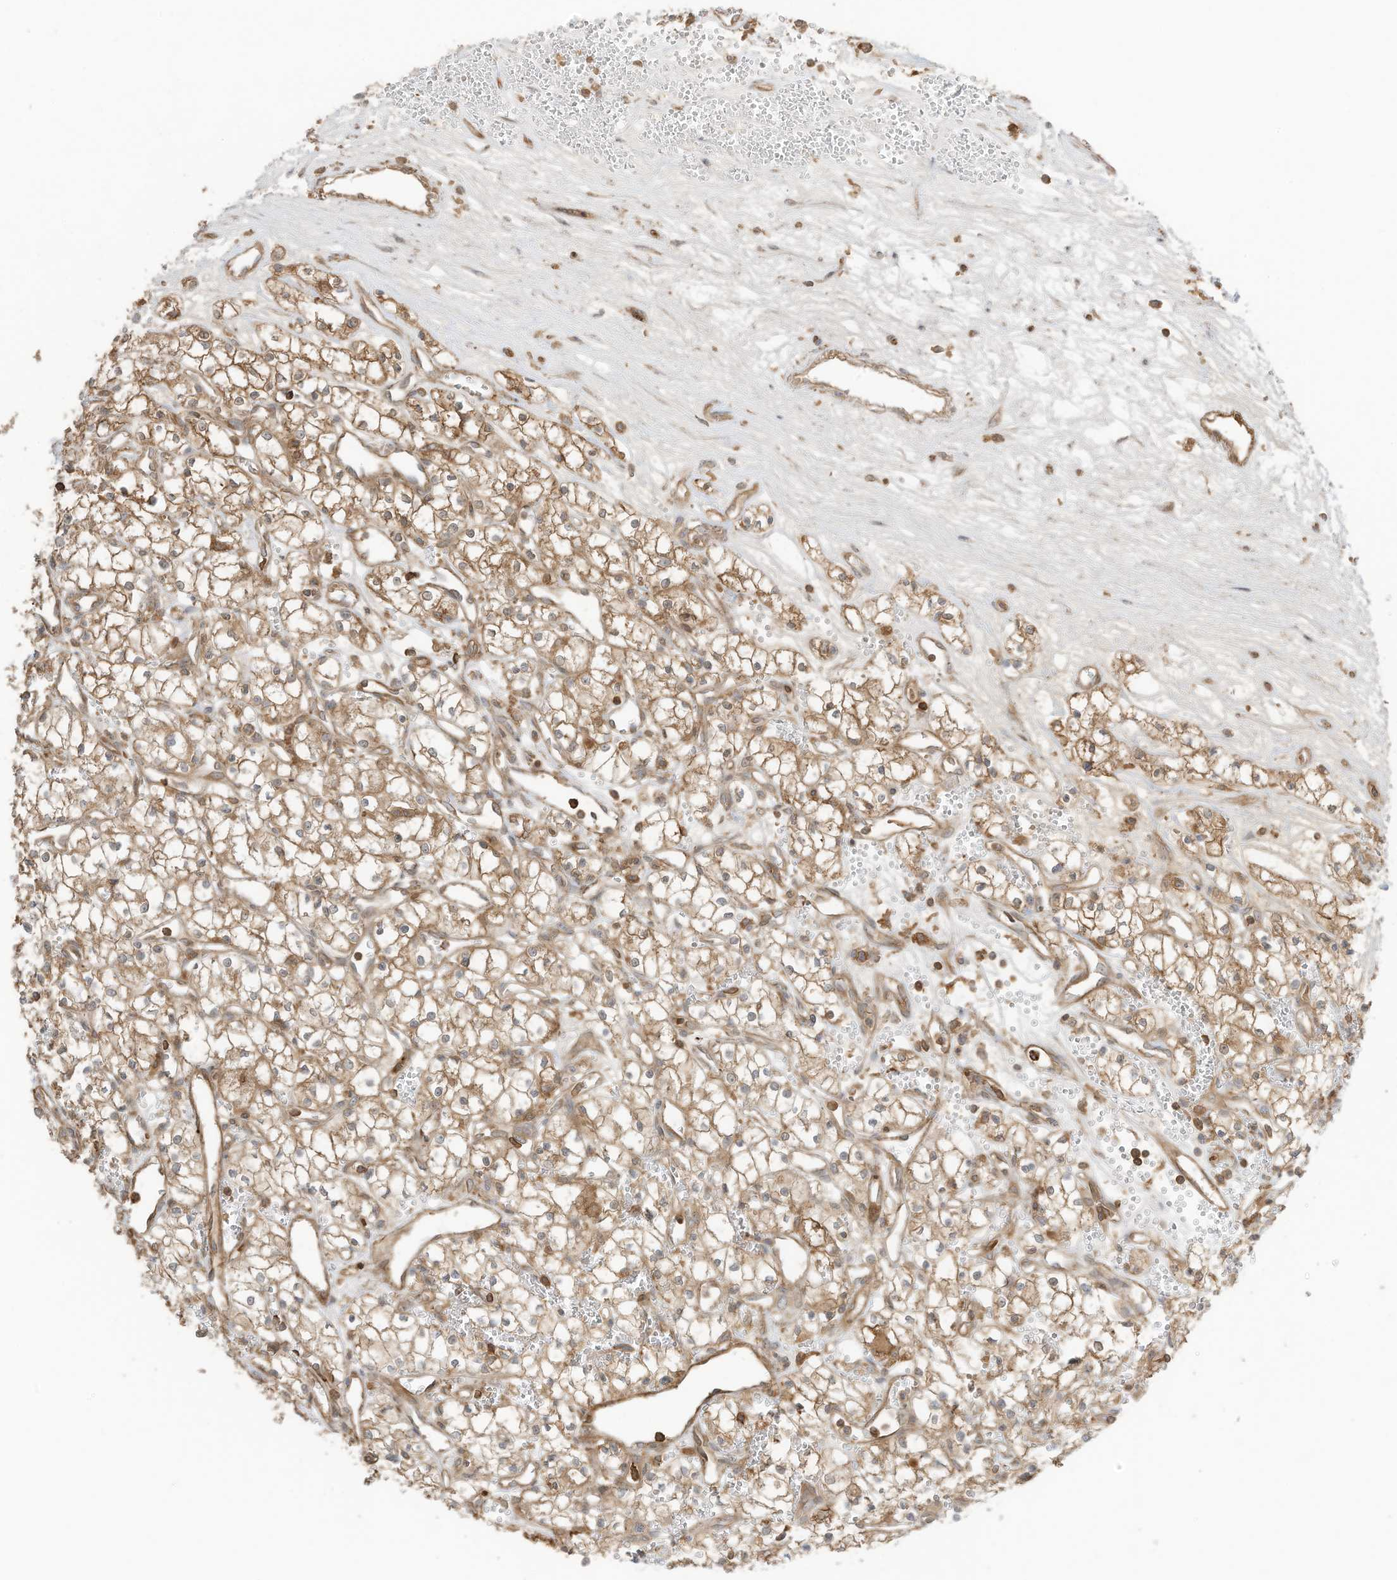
{"staining": {"intensity": "moderate", "quantity": ">75%", "location": "cytoplasmic/membranous"}, "tissue": "renal cancer", "cell_type": "Tumor cells", "image_type": "cancer", "snomed": [{"axis": "morphology", "description": "Adenocarcinoma, NOS"}, {"axis": "topography", "description": "Kidney"}], "caption": "An IHC photomicrograph of neoplastic tissue is shown. Protein staining in brown labels moderate cytoplasmic/membranous positivity in renal adenocarcinoma within tumor cells.", "gene": "SLC25A12", "patient": {"sex": "male", "age": 59}}